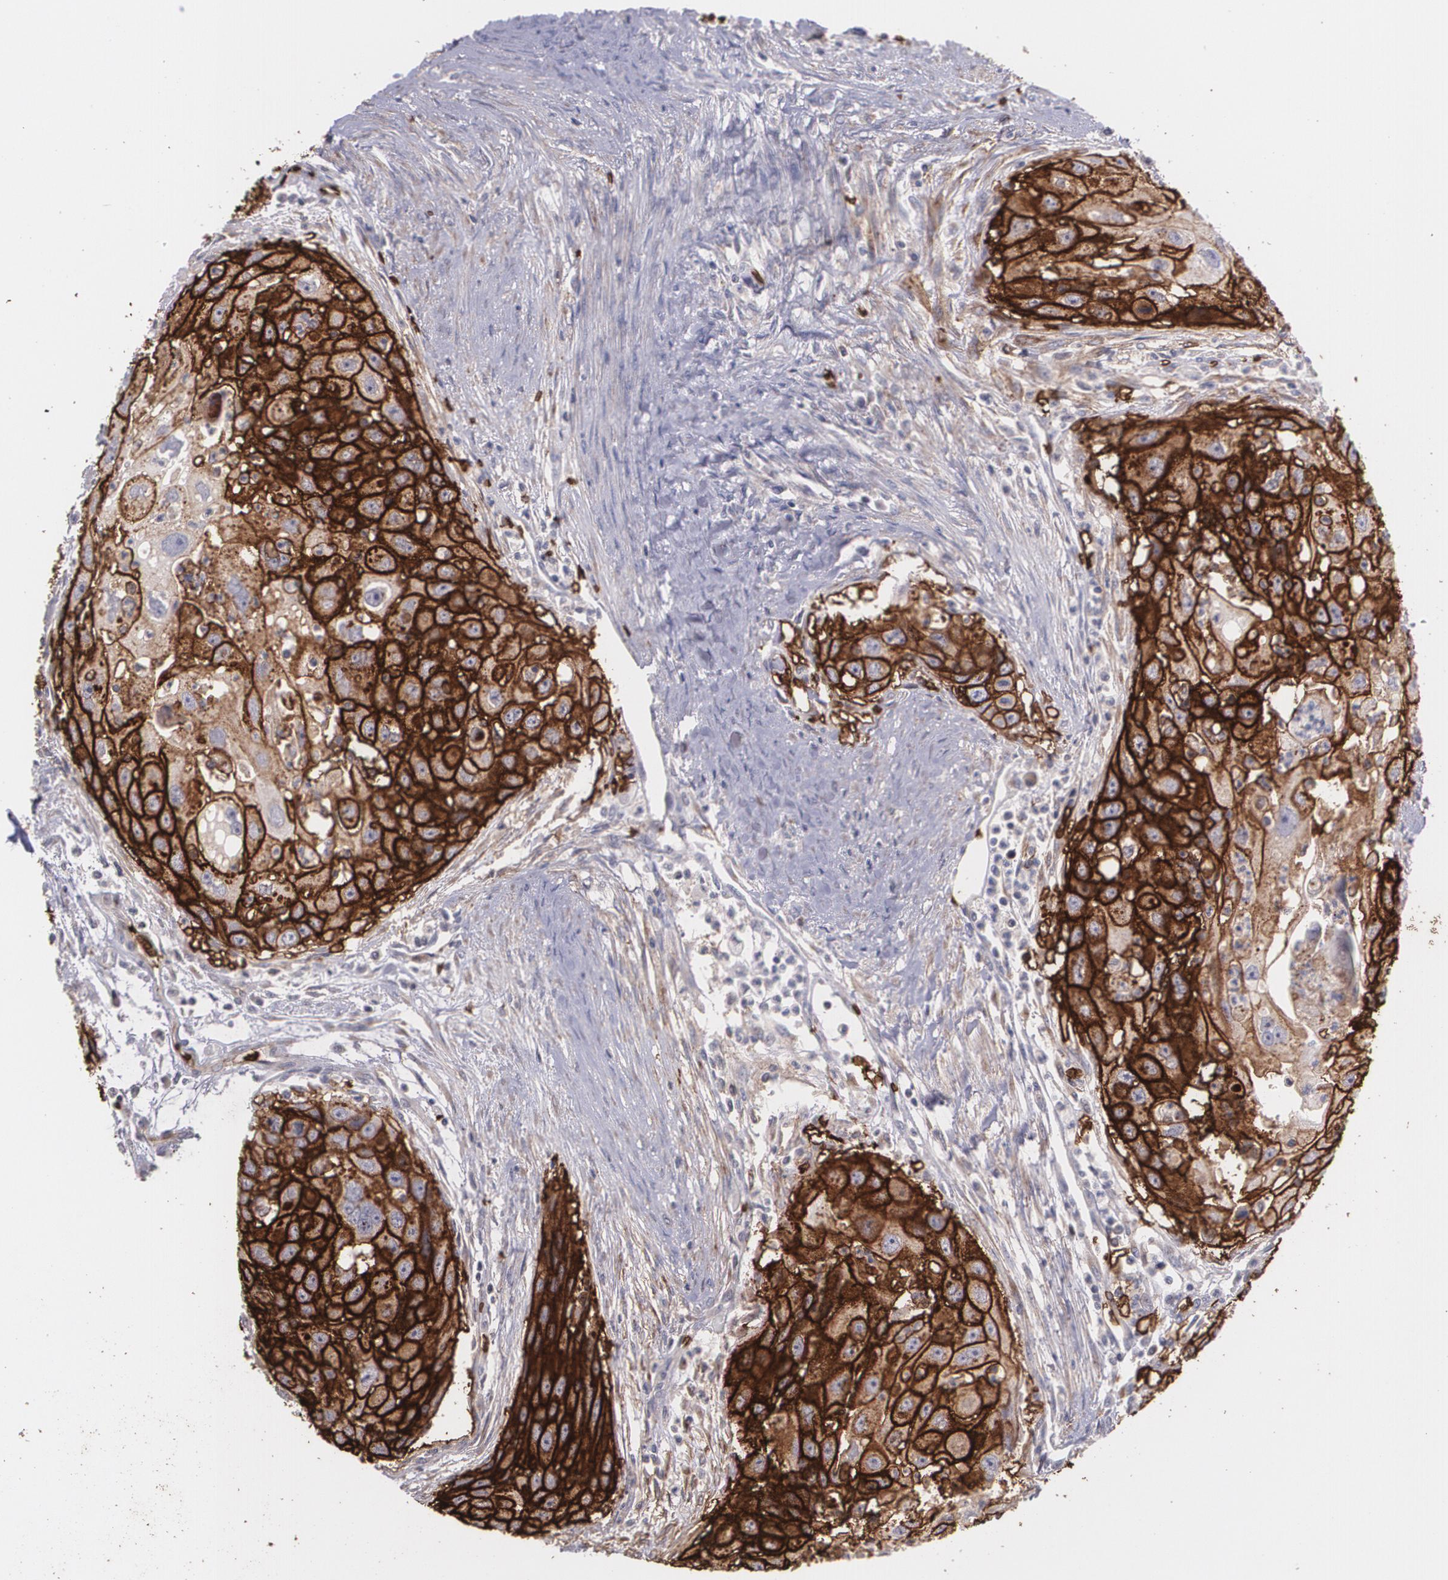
{"staining": {"intensity": "strong", "quantity": ">75%", "location": "cytoplasmic/membranous"}, "tissue": "head and neck cancer", "cell_type": "Tumor cells", "image_type": "cancer", "snomed": [{"axis": "morphology", "description": "Squamous cell carcinoma, NOS"}, {"axis": "topography", "description": "Head-Neck"}], "caption": "Tumor cells exhibit strong cytoplasmic/membranous staining in approximately >75% of cells in squamous cell carcinoma (head and neck).", "gene": "SLC2A1", "patient": {"sex": "male", "age": 64}}